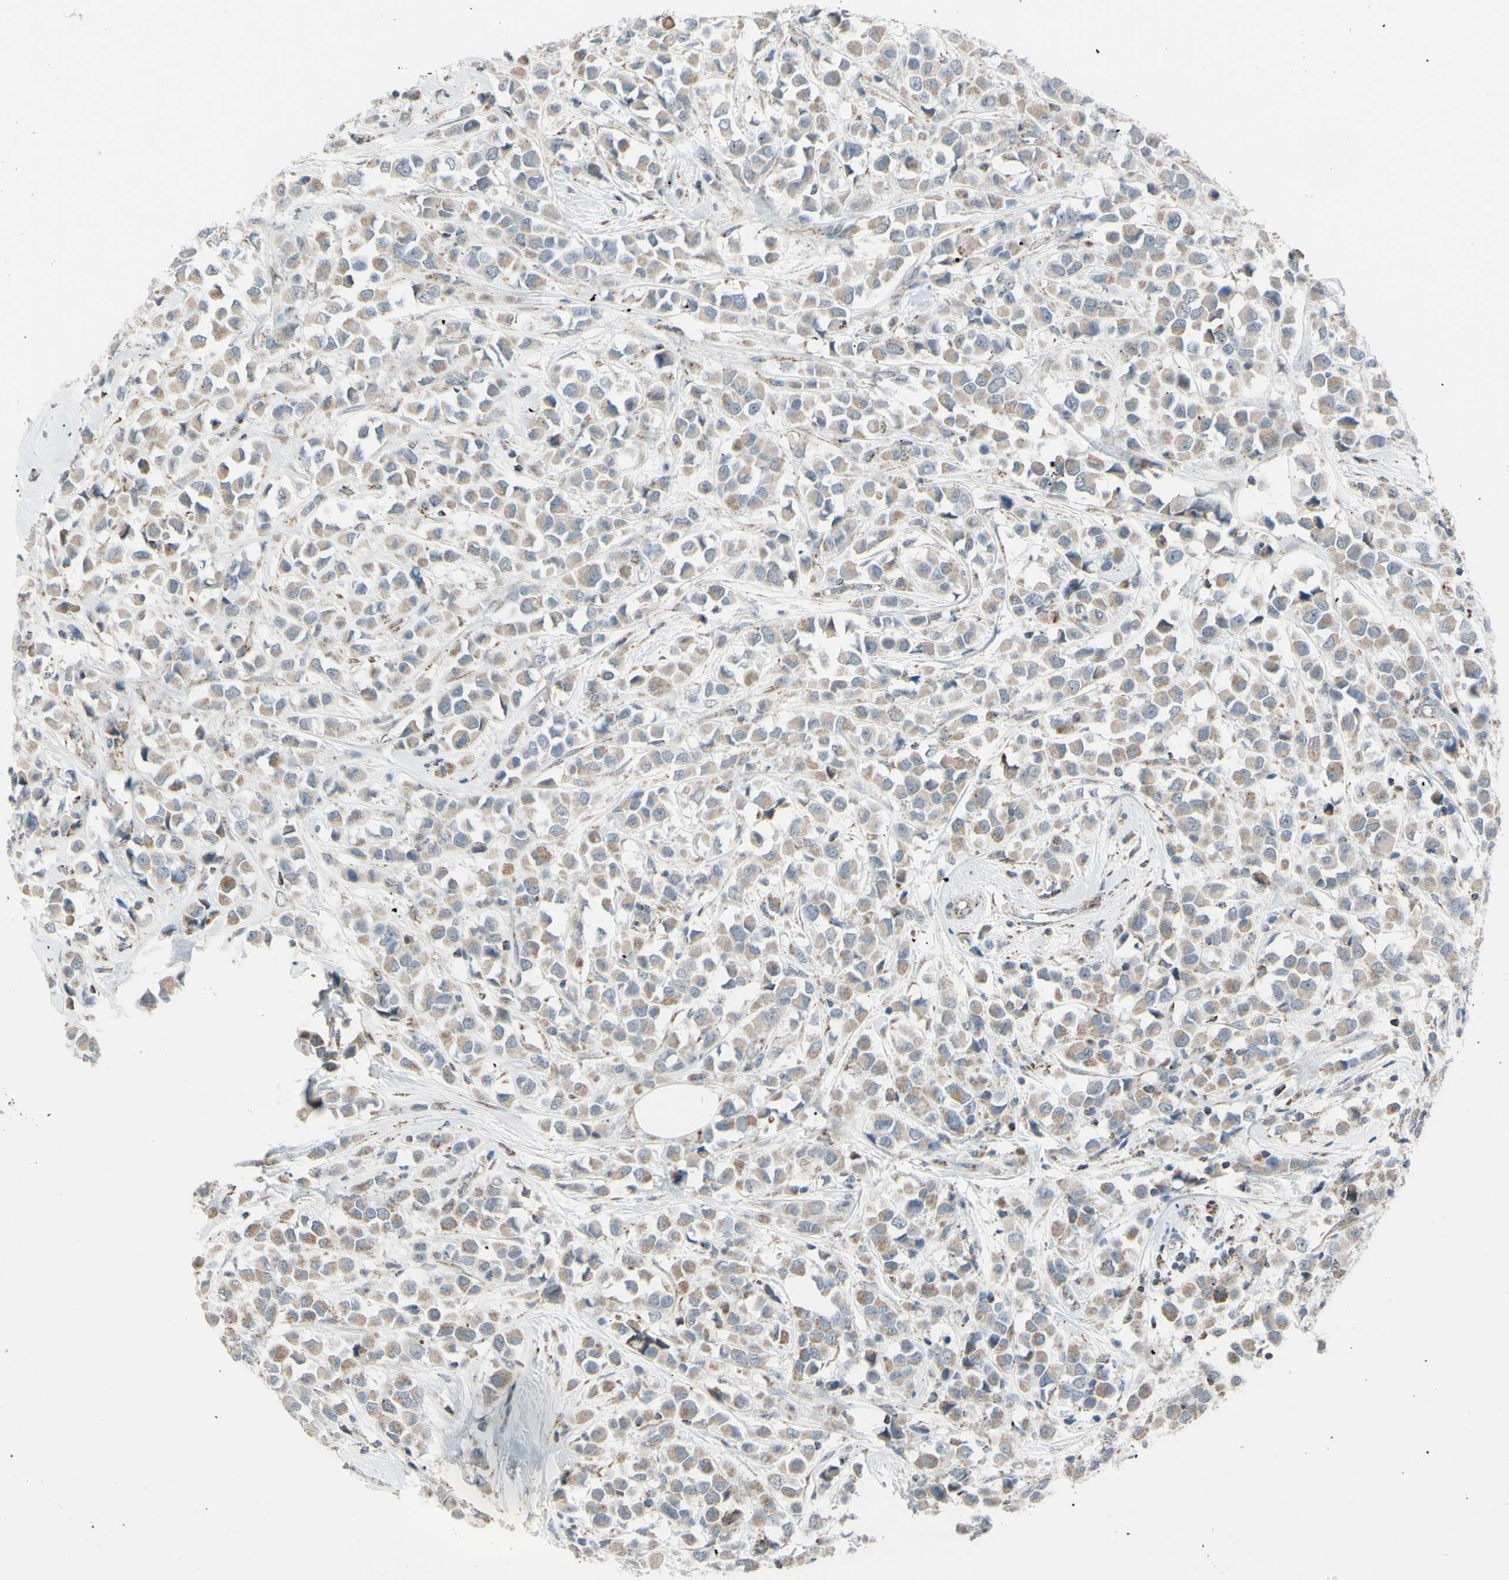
{"staining": {"intensity": "moderate", "quantity": ">75%", "location": "cytoplasmic/membranous"}, "tissue": "breast cancer", "cell_type": "Tumor cells", "image_type": "cancer", "snomed": [{"axis": "morphology", "description": "Duct carcinoma"}, {"axis": "topography", "description": "Breast"}], "caption": "Human breast invasive ductal carcinoma stained with a brown dye shows moderate cytoplasmic/membranous positive expression in approximately >75% of tumor cells.", "gene": "GLT8D1", "patient": {"sex": "female", "age": 61}}